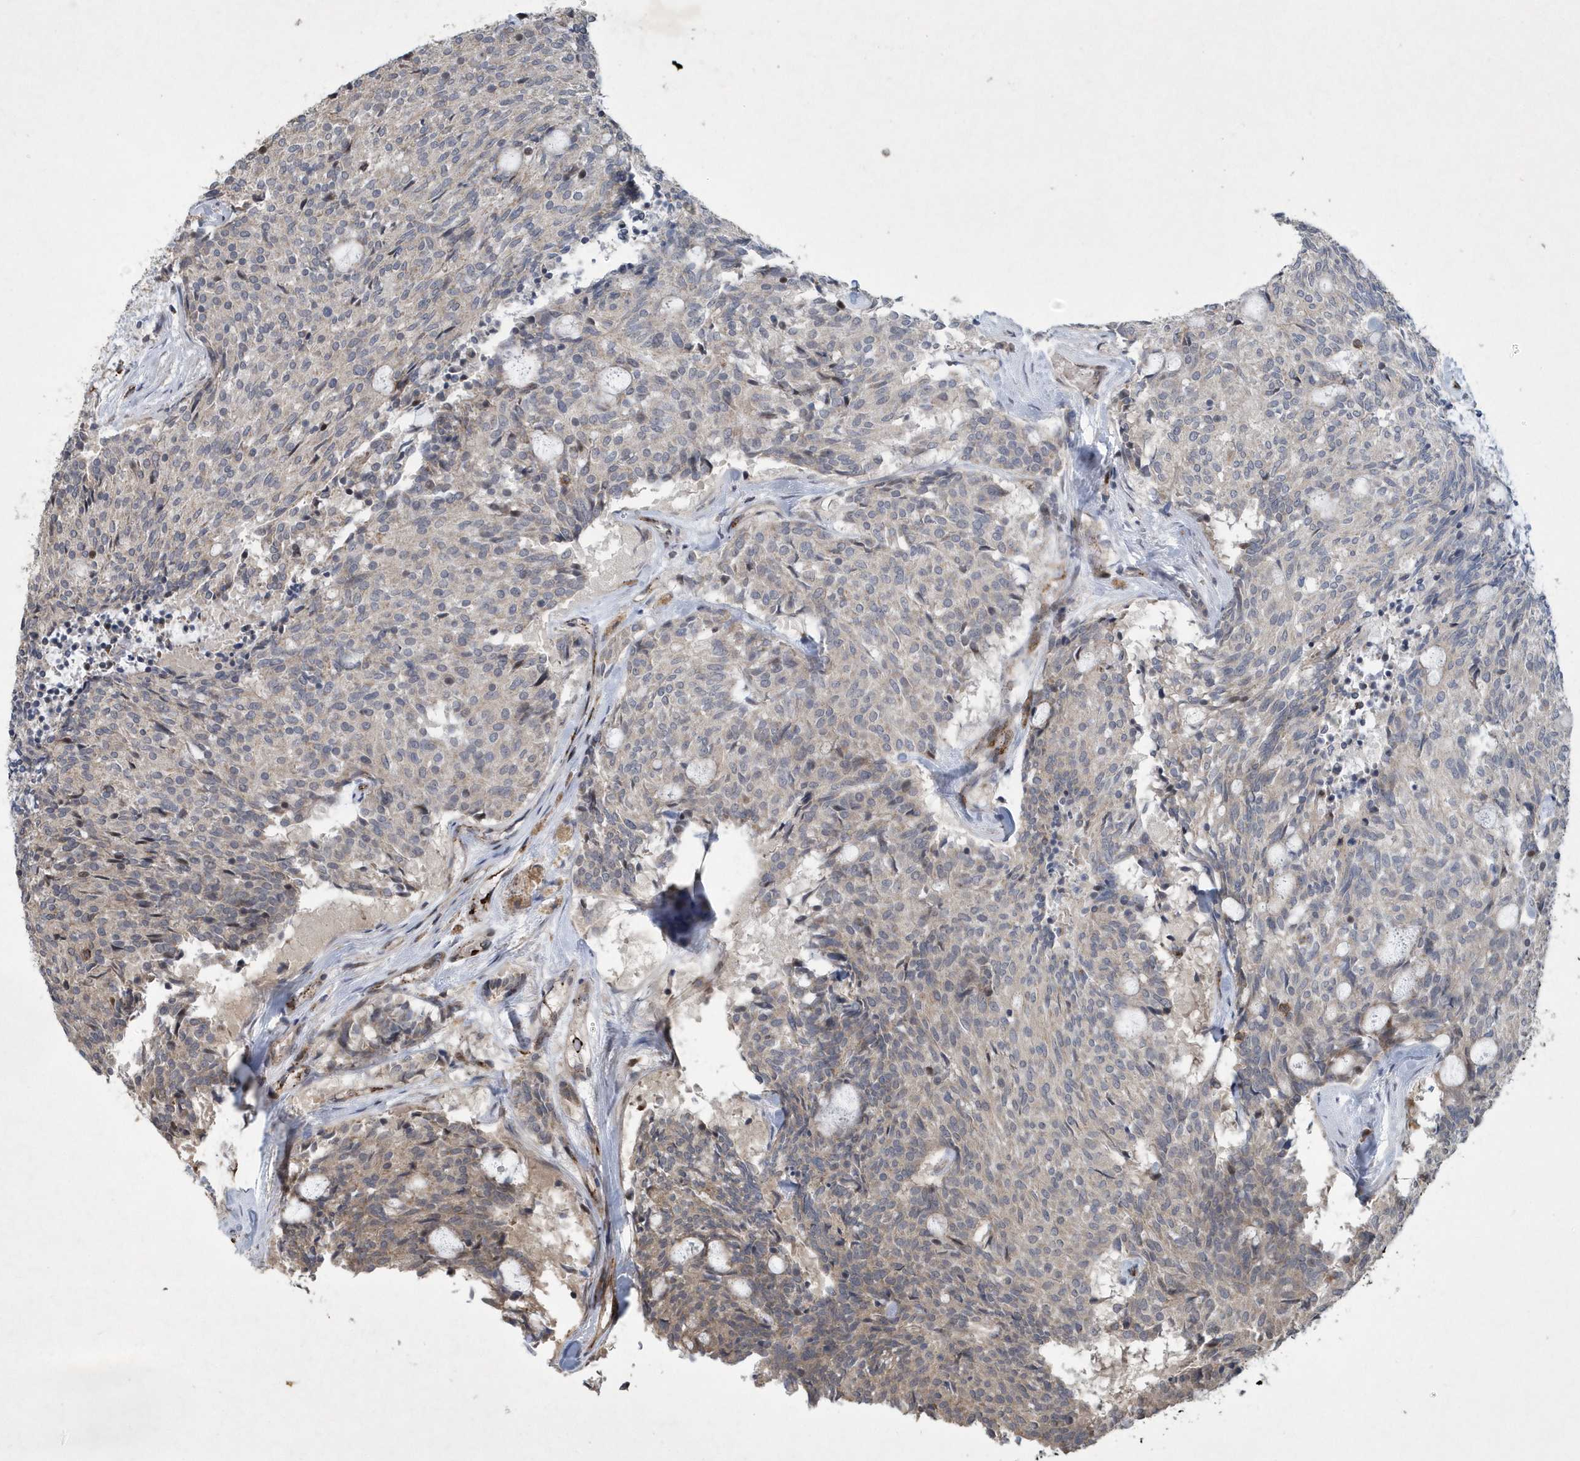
{"staining": {"intensity": "weak", "quantity": "<25%", "location": "cytoplasmic/membranous"}, "tissue": "carcinoid", "cell_type": "Tumor cells", "image_type": "cancer", "snomed": [{"axis": "morphology", "description": "Carcinoid, malignant, NOS"}, {"axis": "topography", "description": "Pancreas"}], "caption": "DAB immunohistochemical staining of human carcinoid shows no significant expression in tumor cells.", "gene": "N4BP2", "patient": {"sex": "female", "age": 54}}